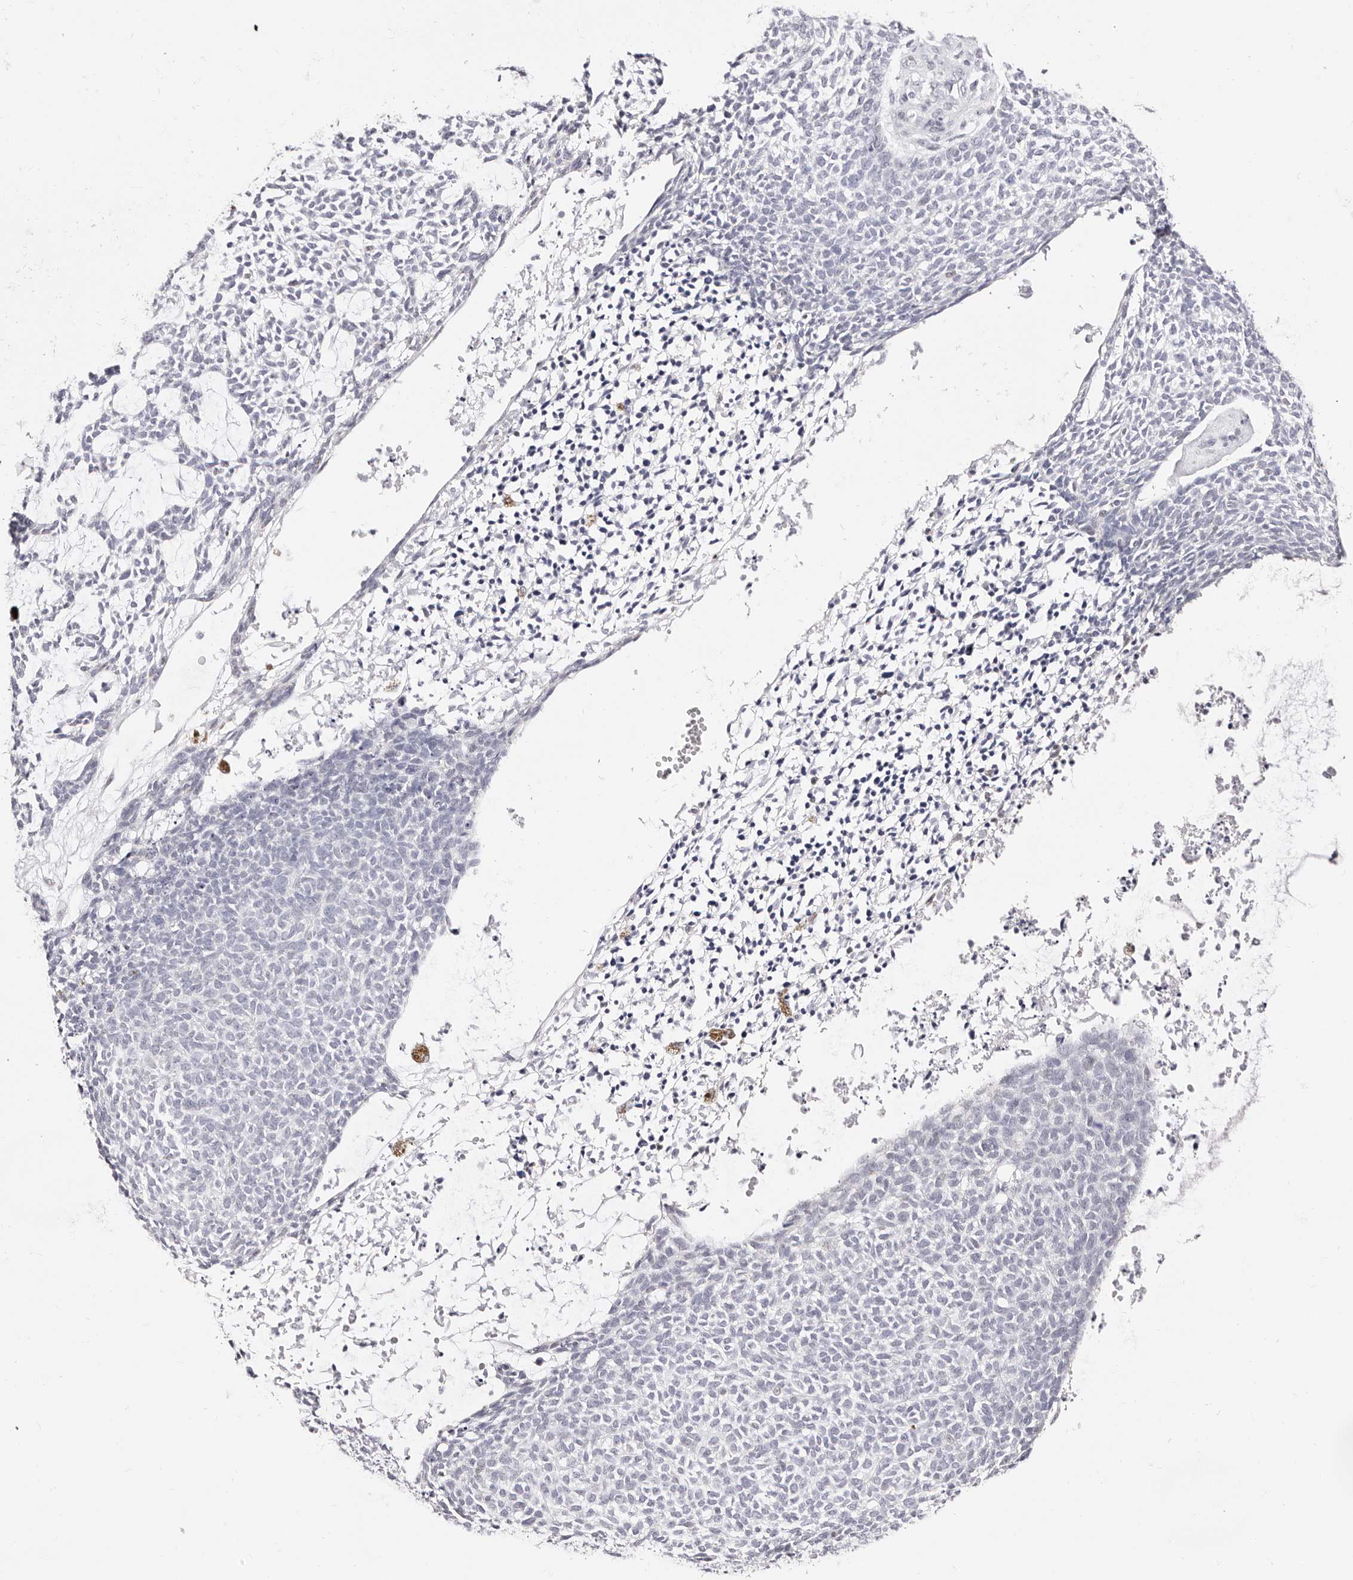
{"staining": {"intensity": "negative", "quantity": "none", "location": "none"}, "tissue": "skin cancer", "cell_type": "Tumor cells", "image_type": "cancer", "snomed": [{"axis": "morphology", "description": "Basal cell carcinoma"}, {"axis": "topography", "description": "Skin"}], "caption": "A high-resolution histopathology image shows immunohistochemistry staining of skin basal cell carcinoma, which shows no significant staining in tumor cells. (DAB immunohistochemistry visualized using brightfield microscopy, high magnification).", "gene": "TKT", "patient": {"sex": "female", "age": 84}}